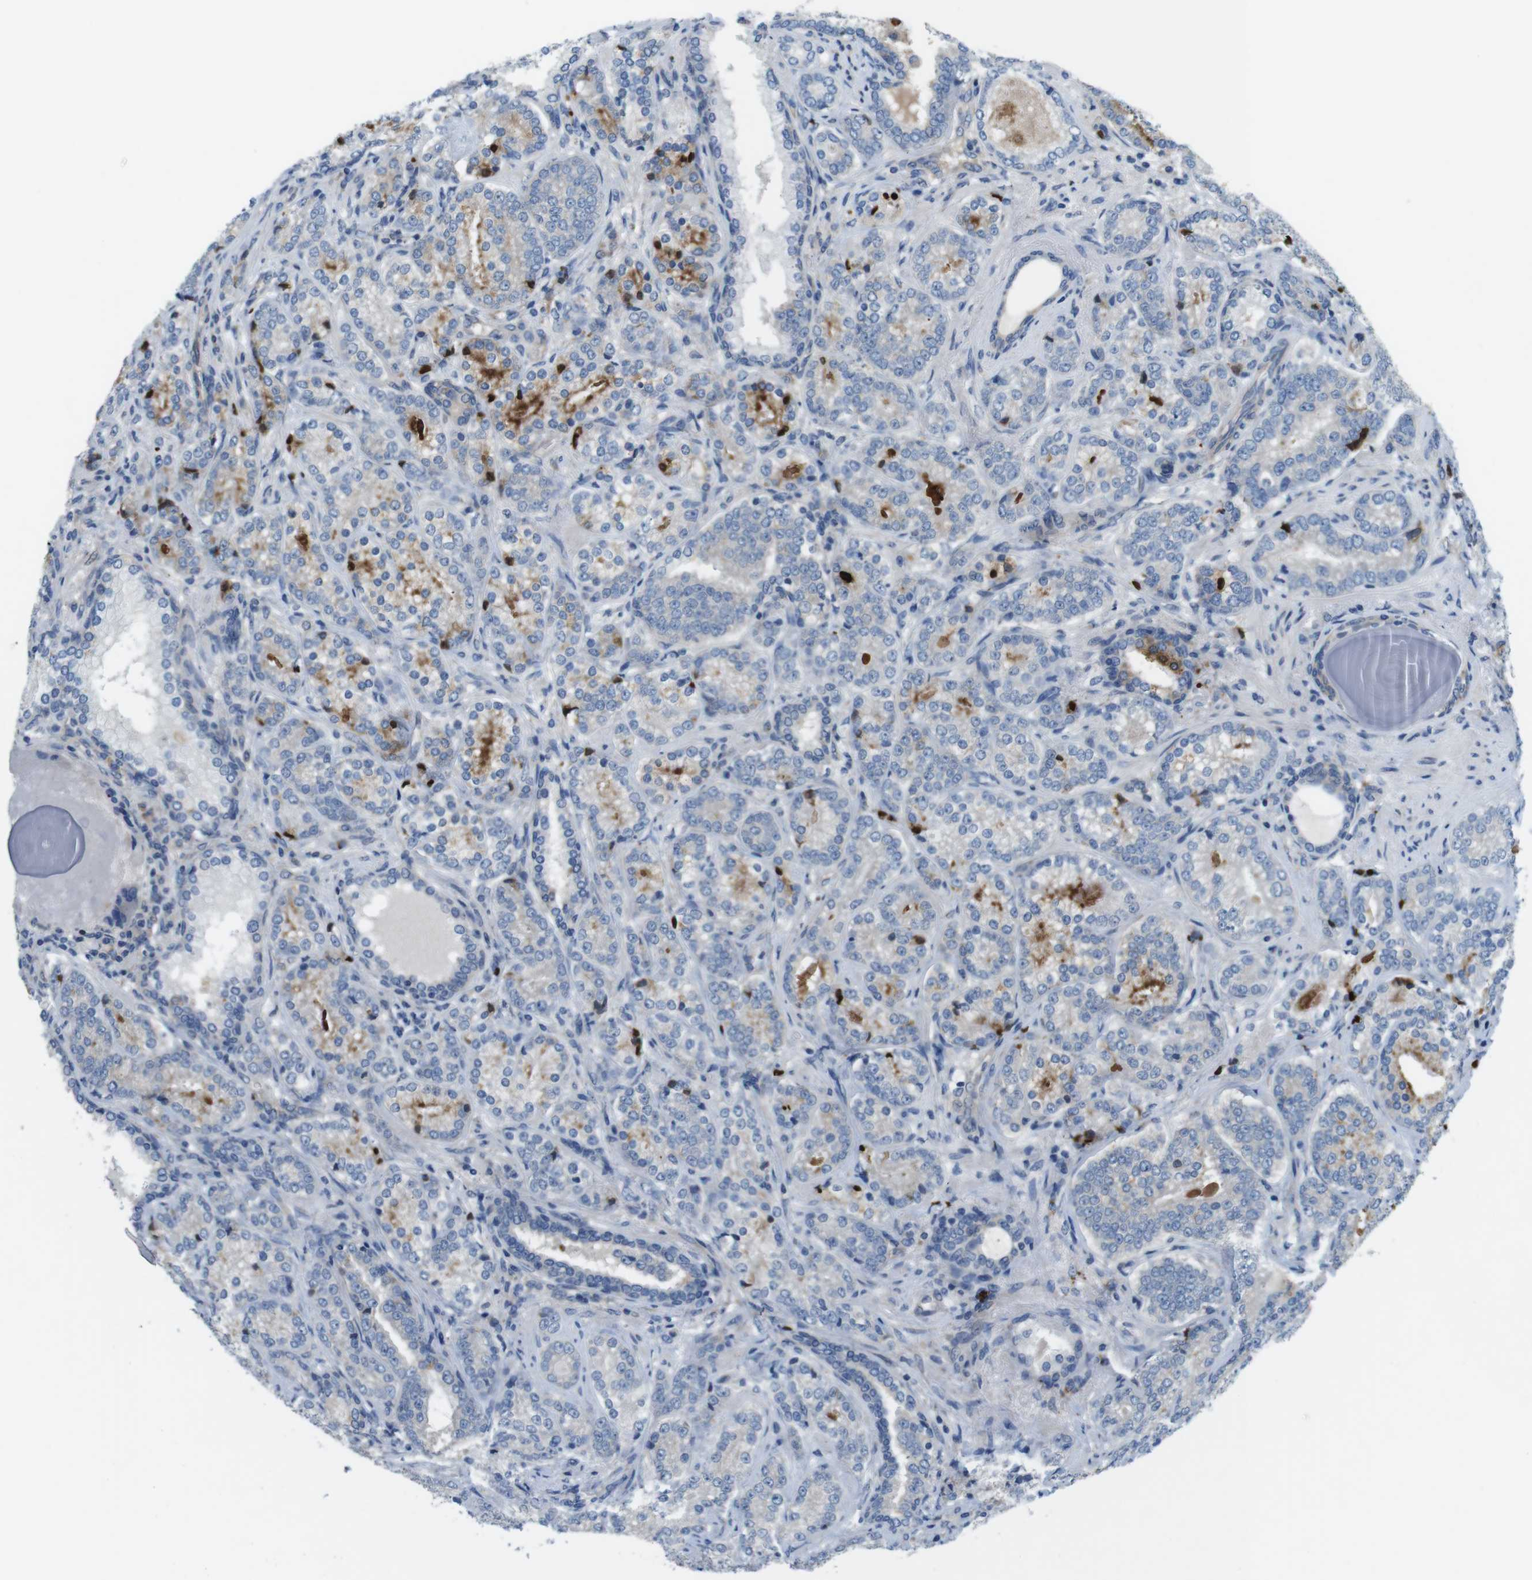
{"staining": {"intensity": "moderate", "quantity": "<25%", "location": "cytoplasmic/membranous"}, "tissue": "prostate cancer", "cell_type": "Tumor cells", "image_type": "cancer", "snomed": [{"axis": "morphology", "description": "Adenocarcinoma, High grade"}, {"axis": "topography", "description": "Prostate"}], "caption": "Protein positivity by immunohistochemistry reveals moderate cytoplasmic/membranous expression in approximately <25% of tumor cells in prostate cancer (adenocarcinoma (high-grade)).", "gene": "DCLK1", "patient": {"sex": "male", "age": 61}}